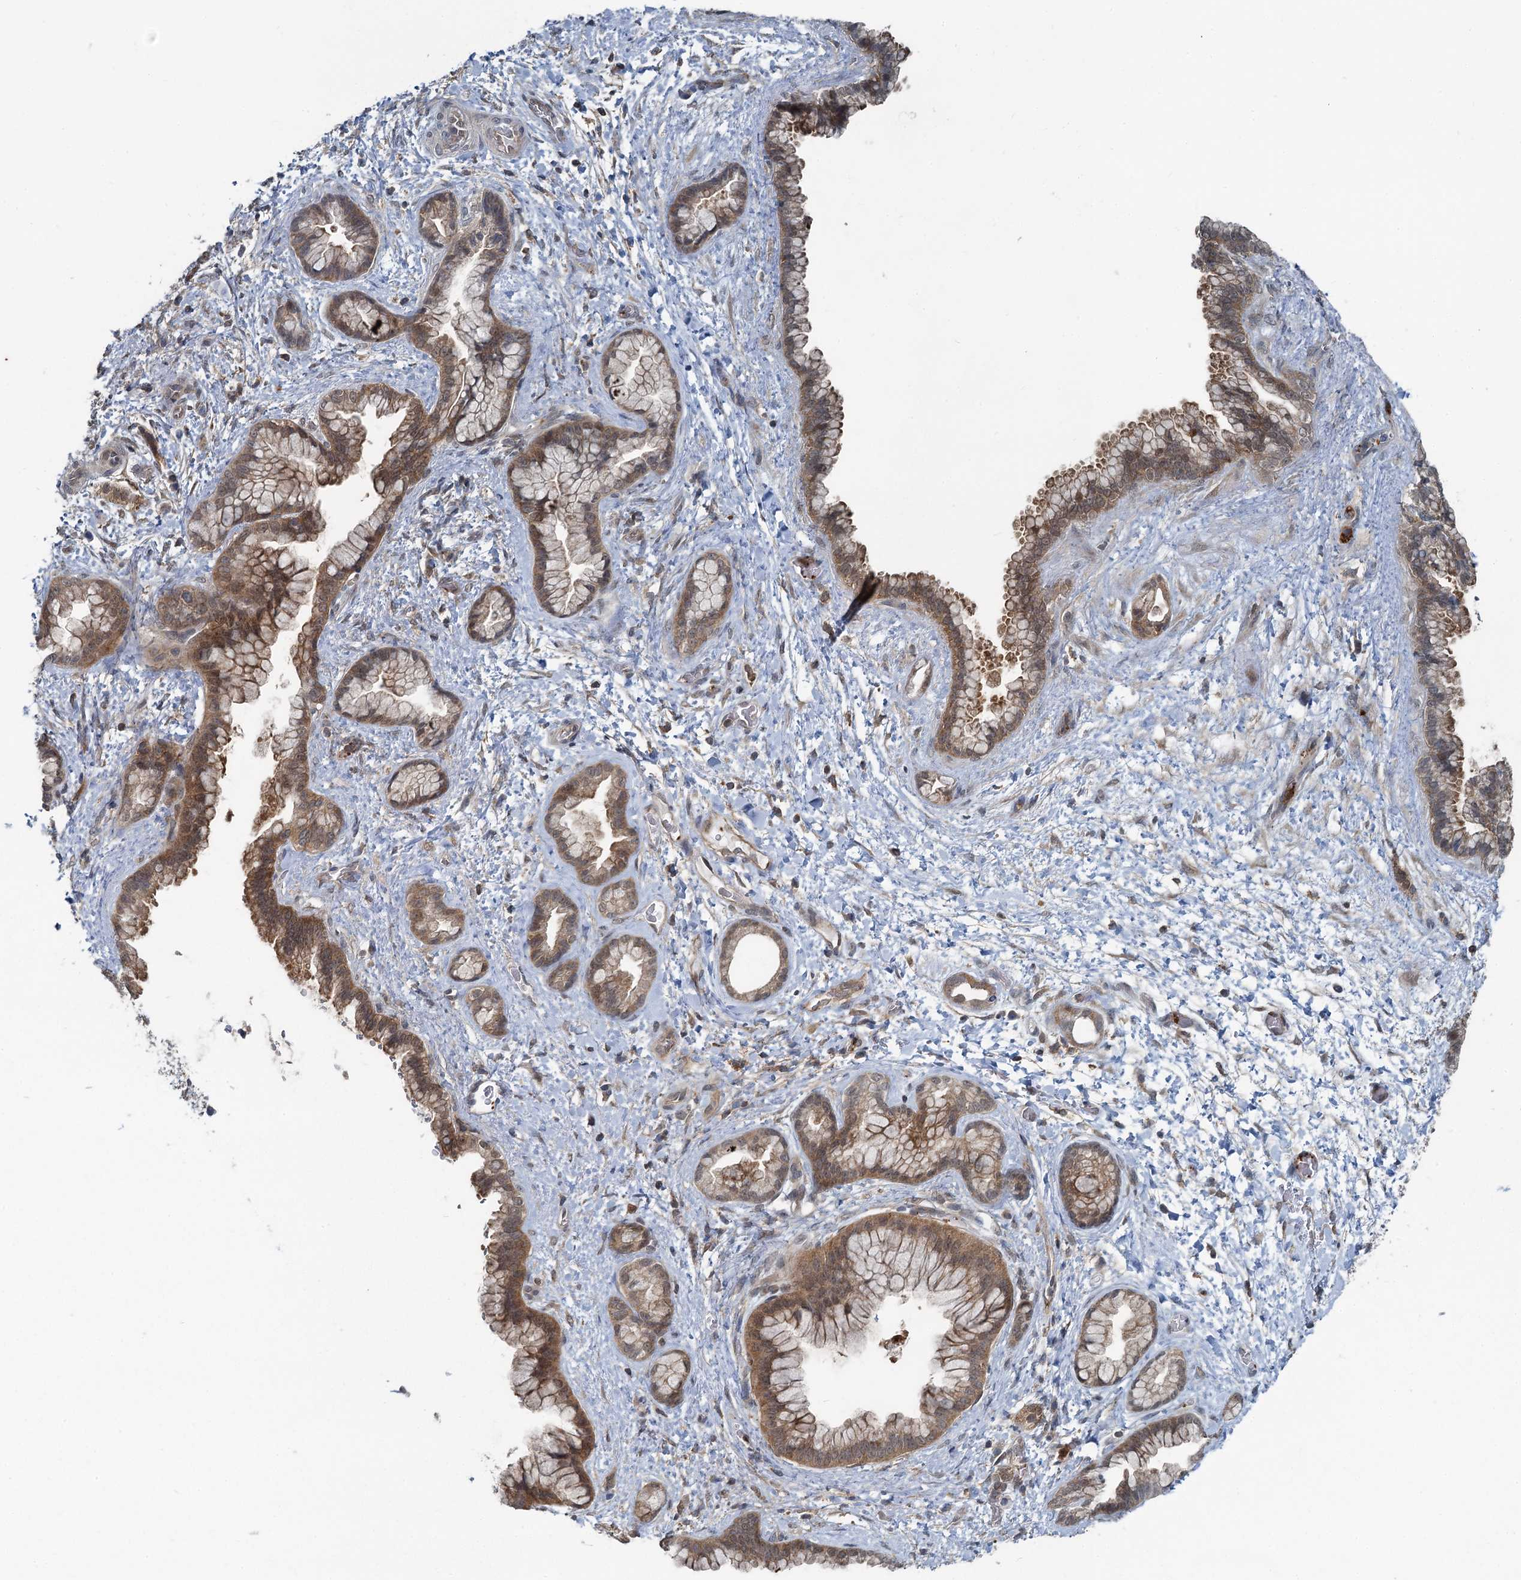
{"staining": {"intensity": "moderate", "quantity": ">75%", "location": "cytoplasmic/membranous,nuclear"}, "tissue": "pancreatic cancer", "cell_type": "Tumor cells", "image_type": "cancer", "snomed": [{"axis": "morphology", "description": "Adenocarcinoma, NOS"}, {"axis": "topography", "description": "Pancreas"}], "caption": "Human pancreatic cancer stained with a protein marker reveals moderate staining in tumor cells.", "gene": "GCLM", "patient": {"sex": "female", "age": 78}}